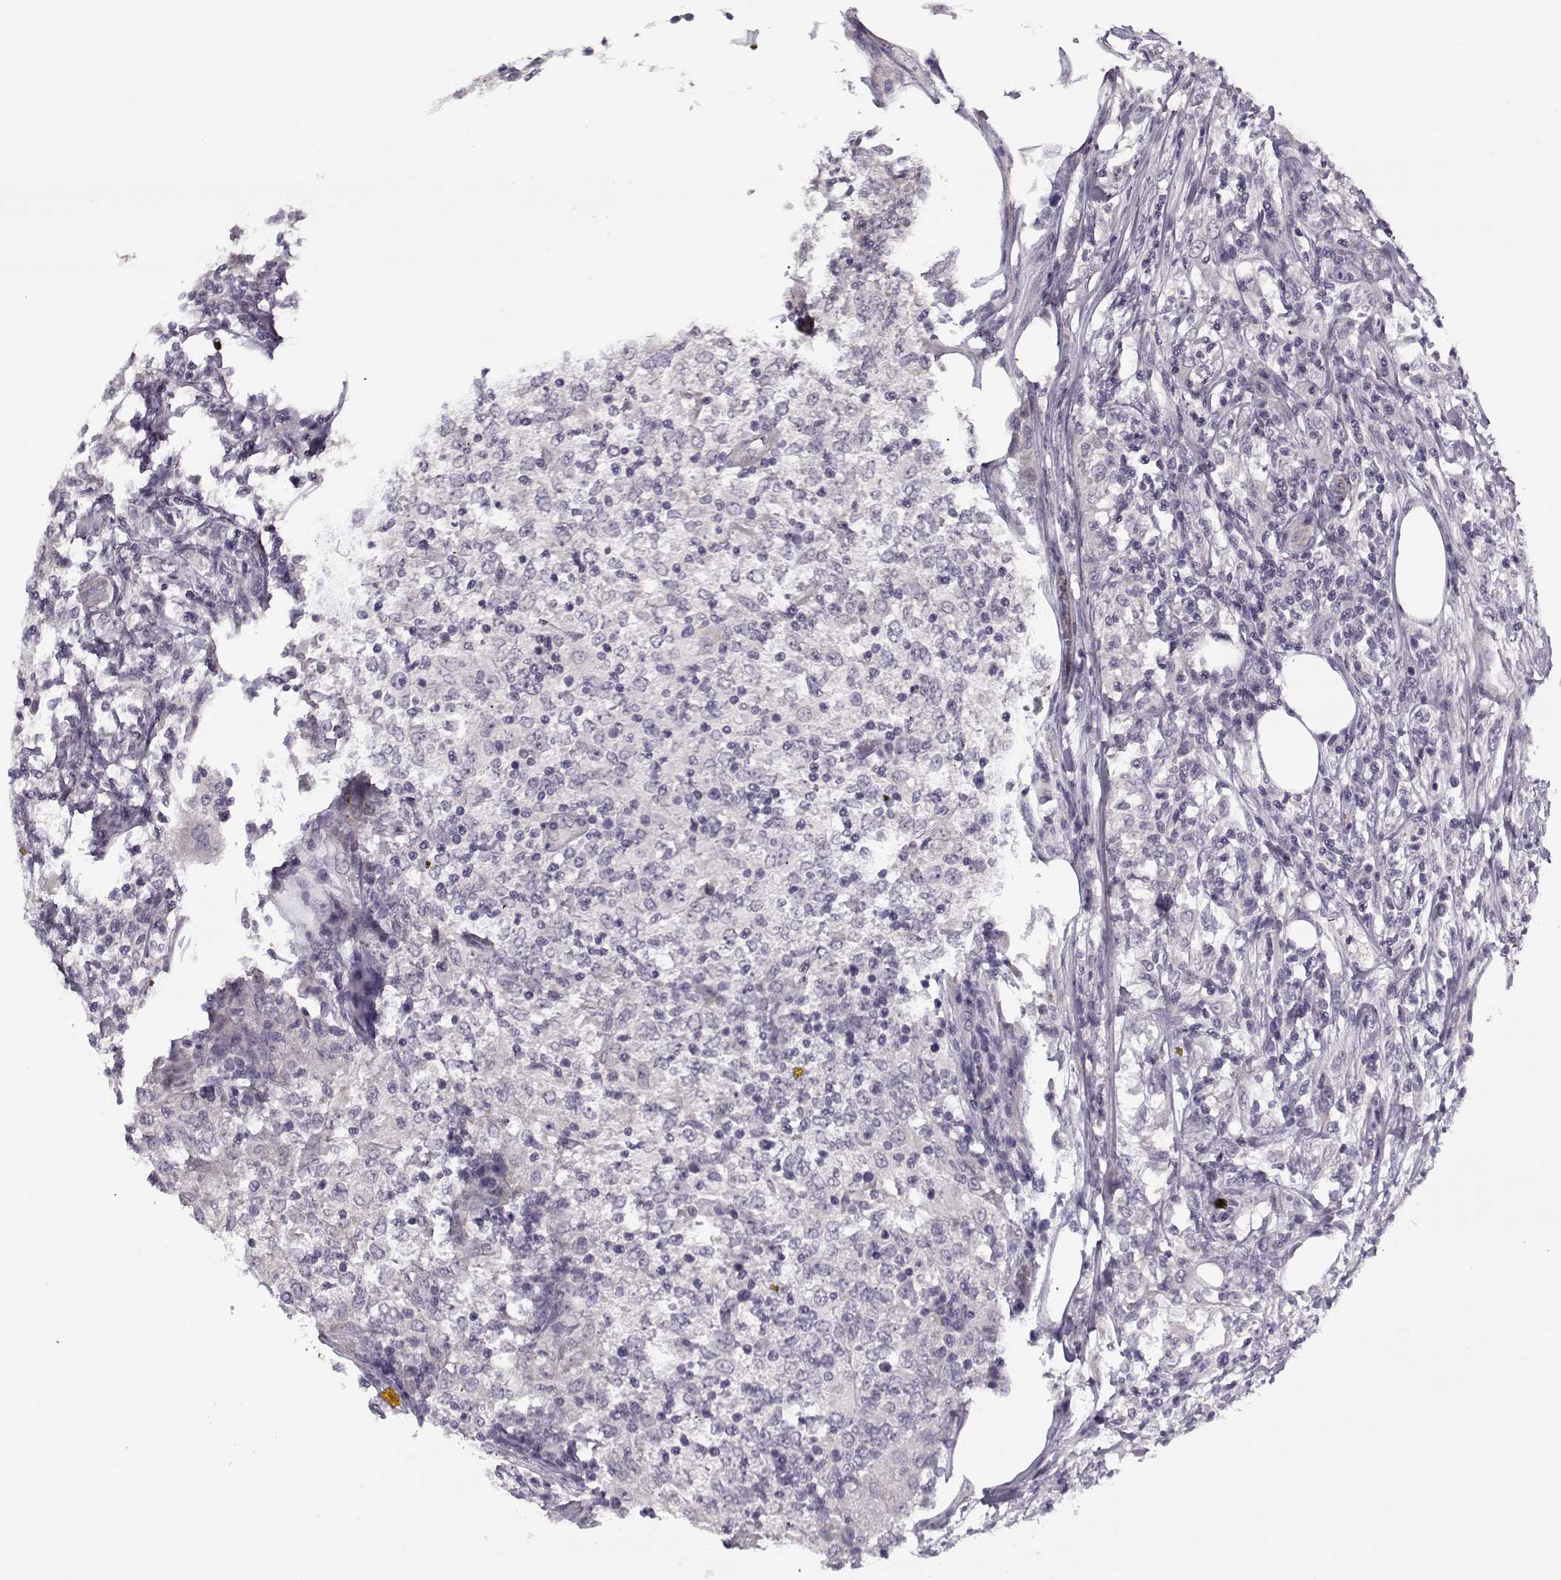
{"staining": {"intensity": "negative", "quantity": "none", "location": "none"}, "tissue": "lymphoma", "cell_type": "Tumor cells", "image_type": "cancer", "snomed": [{"axis": "morphology", "description": "Malignant lymphoma, non-Hodgkin's type, High grade"}, {"axis": "topography", "description": "Lymph node"}], "caption": "Tumor cells show no significant expression in high-grade malignant lymphoma, non-Hodgkin's type. The staining is performed using DAB brown chromogen with nuclei counter-stained in using hematoxylin.", "gene": "PNMT", "patient": {"sex": "female", "age": 84}}